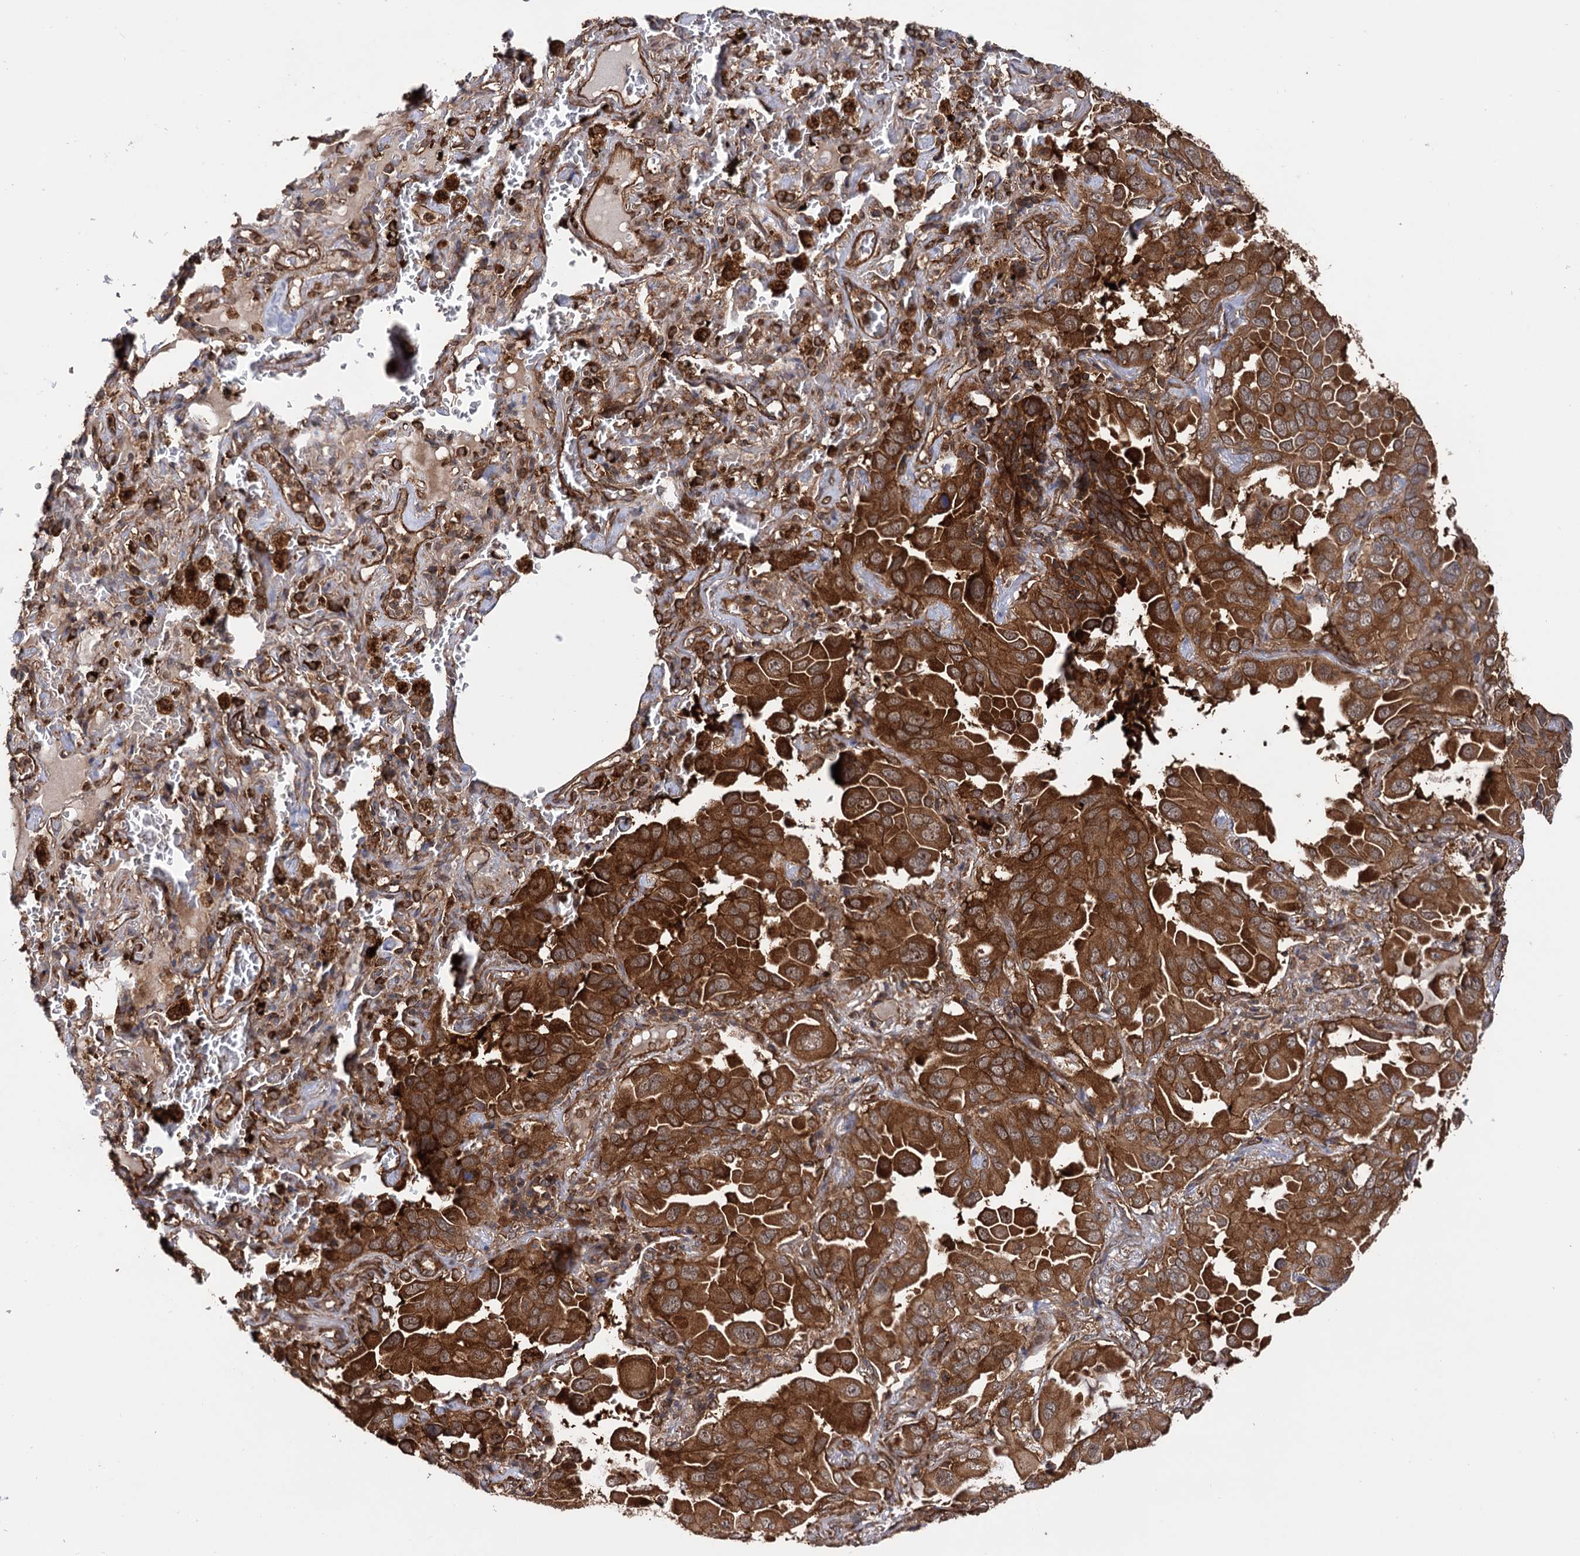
{"staining": {"intensity": "strong", "quantity": ">75%", "location": "cytoplasmic/membranous"}, "tissue": "lung cancer", "cell_type": "Tumor cells", "image_type": "cancer", "snomed": [{"axis": "morphology", "description": "Adenocarcinoma, NOS"}, {"axis": "topography", "description": "Lung"}], "caption": "High-magnification brightfield microscopy of lung adenocarcinoma stained with DAB (brown) and counterstained with hematoxylin (blue). tumor cells exhibit strong cytoplasmic/membranous positivity is present in approximately>75% of cells. The staining was performed using DAB (3,3'-diaminobenzidine) to visualize the protein expression in brown, while the nuclei were stained in blue with hematoxylin (Magnification: 20x).", "gene": "ATP8B4", "patient": {"sex": "male", "age": 64}}